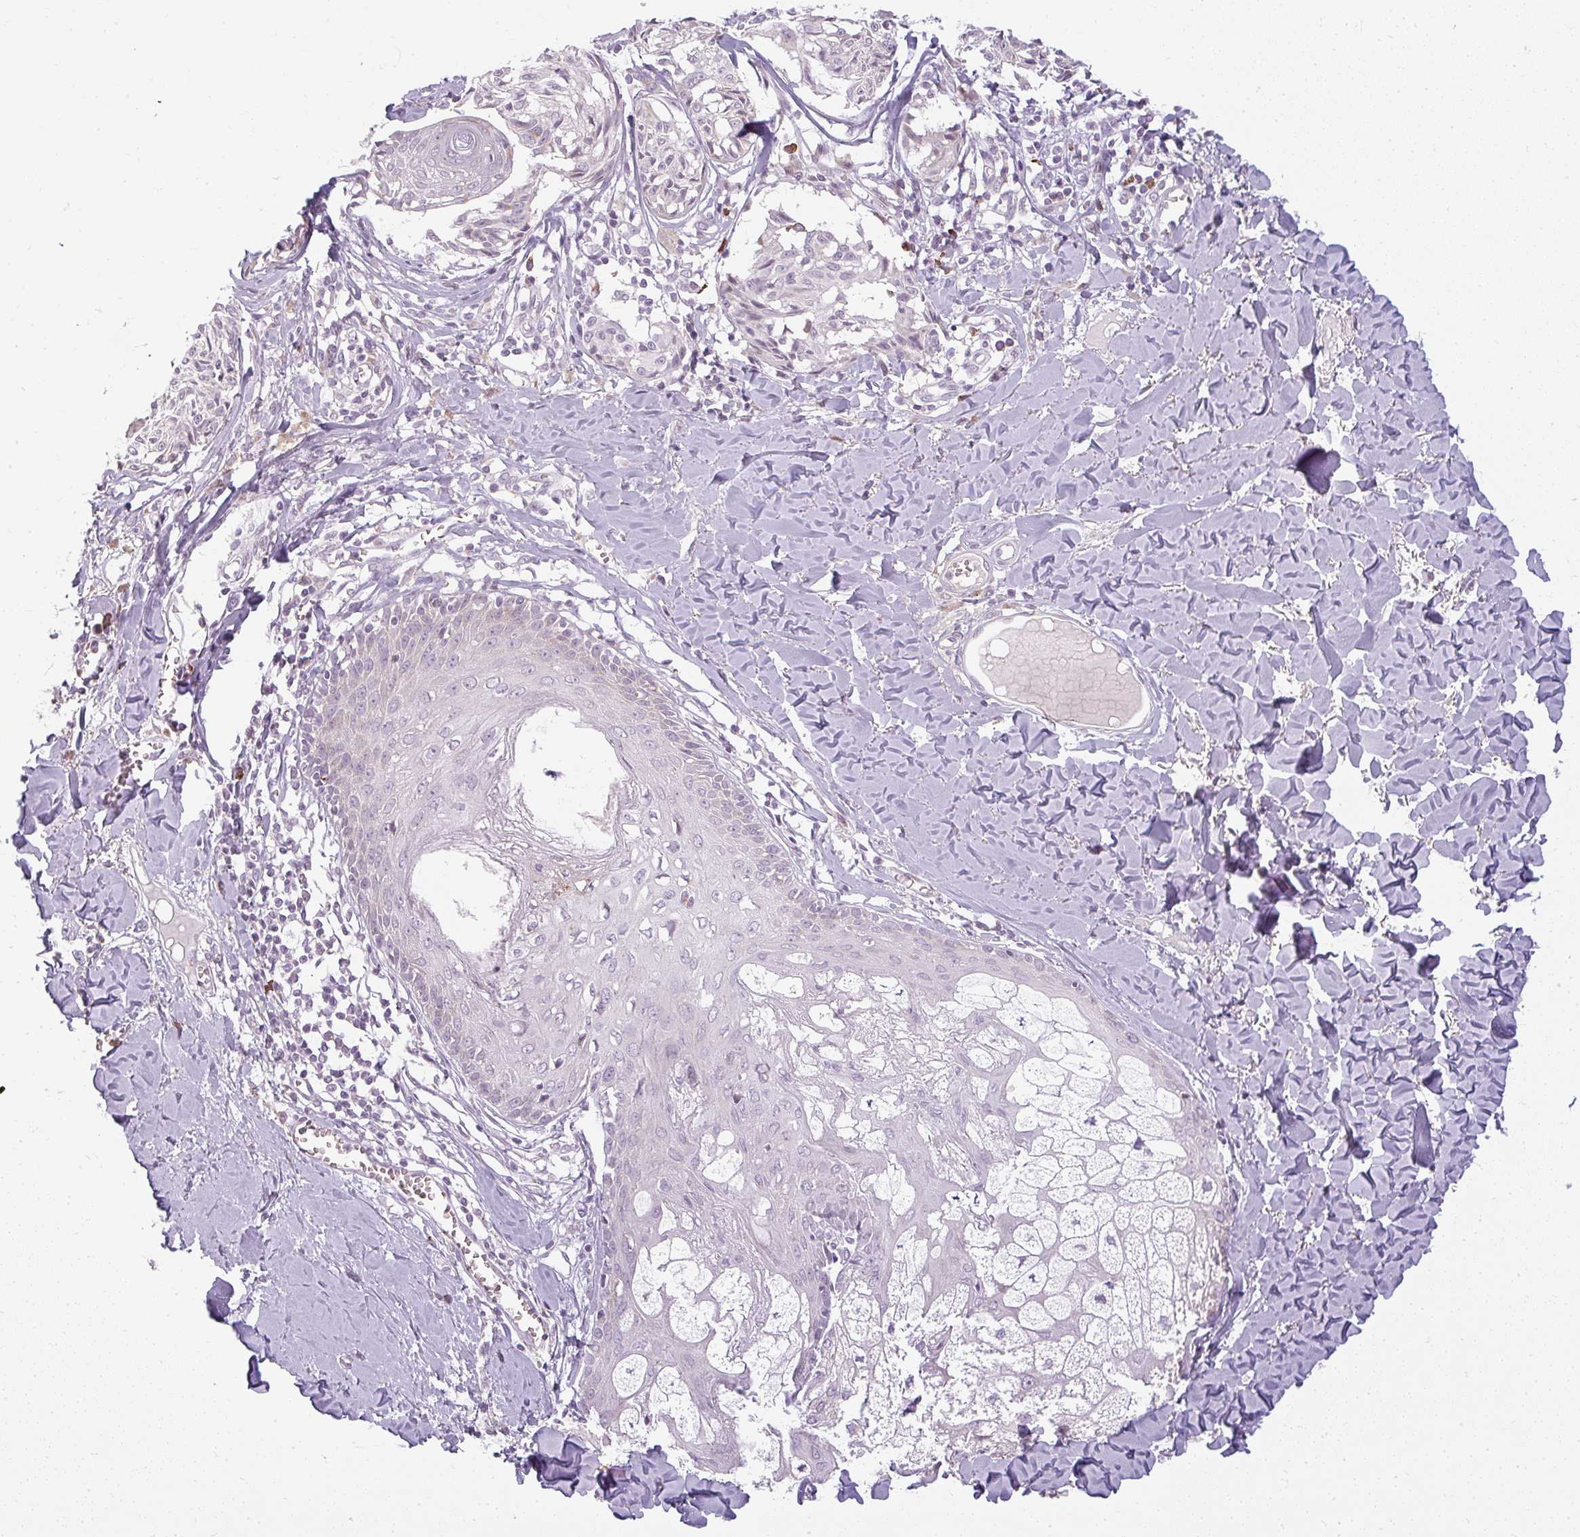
{"staining": {"intensity": "negative", "quantity": "none", "location": "none"}, "tissue": "melanoma", "cell_type": "Tumor cells", "image_type": "cancer", "snomed": [{"axis": "morphology", "description": "Malignant melanoma, NOS"}, {"axis": "topography", "description": "Skin"}], "caption": "Micrograph shows no protein positivity in tumor cells of melanoma tissue.", "gene": "ZFYVE26", "patient": {"sex": "female", "age": 43}}